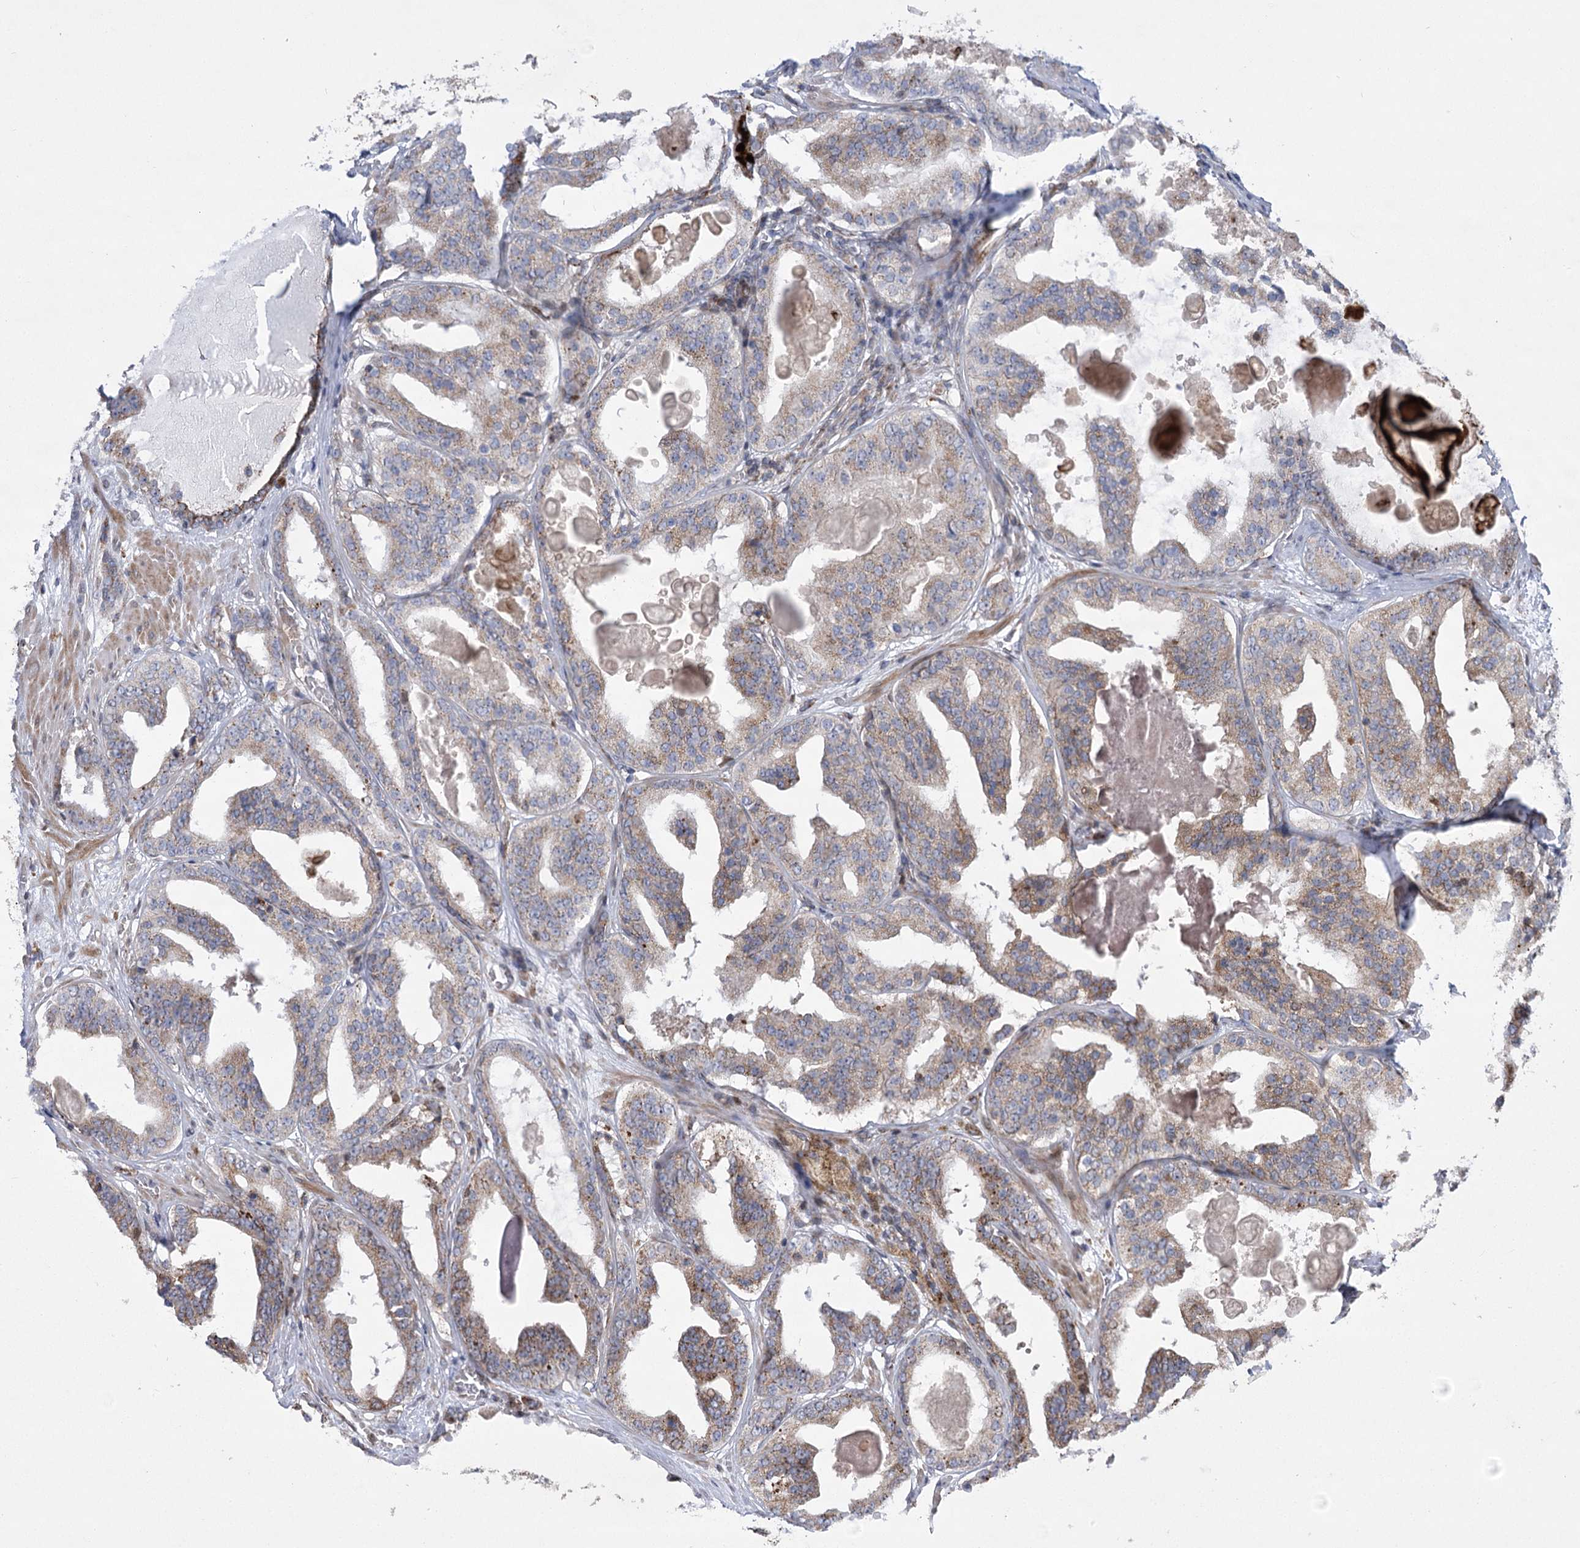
{"staining": {"intensity": "weak", "quantity": "25%-75%", "location": "cytoplasmic/membranous"}, "tissue": "prostate cancer", "cell_type": "Tumor cells", "image_type": "cancer", "snomed": [{"axis": "morphology", "description": "Adenocarcinoma, High grade"}, {"axis": "topography", "description": "Prostate"}], "caption": "Immunohistochemistry of human prostate high-grade adenocarcinoma reveals low levels of weak cytoplasmic/membranous expression in about 25%-75% of tumor cells.", "gene": "NME7", "patient": {"sex": "male", "age": 57}}